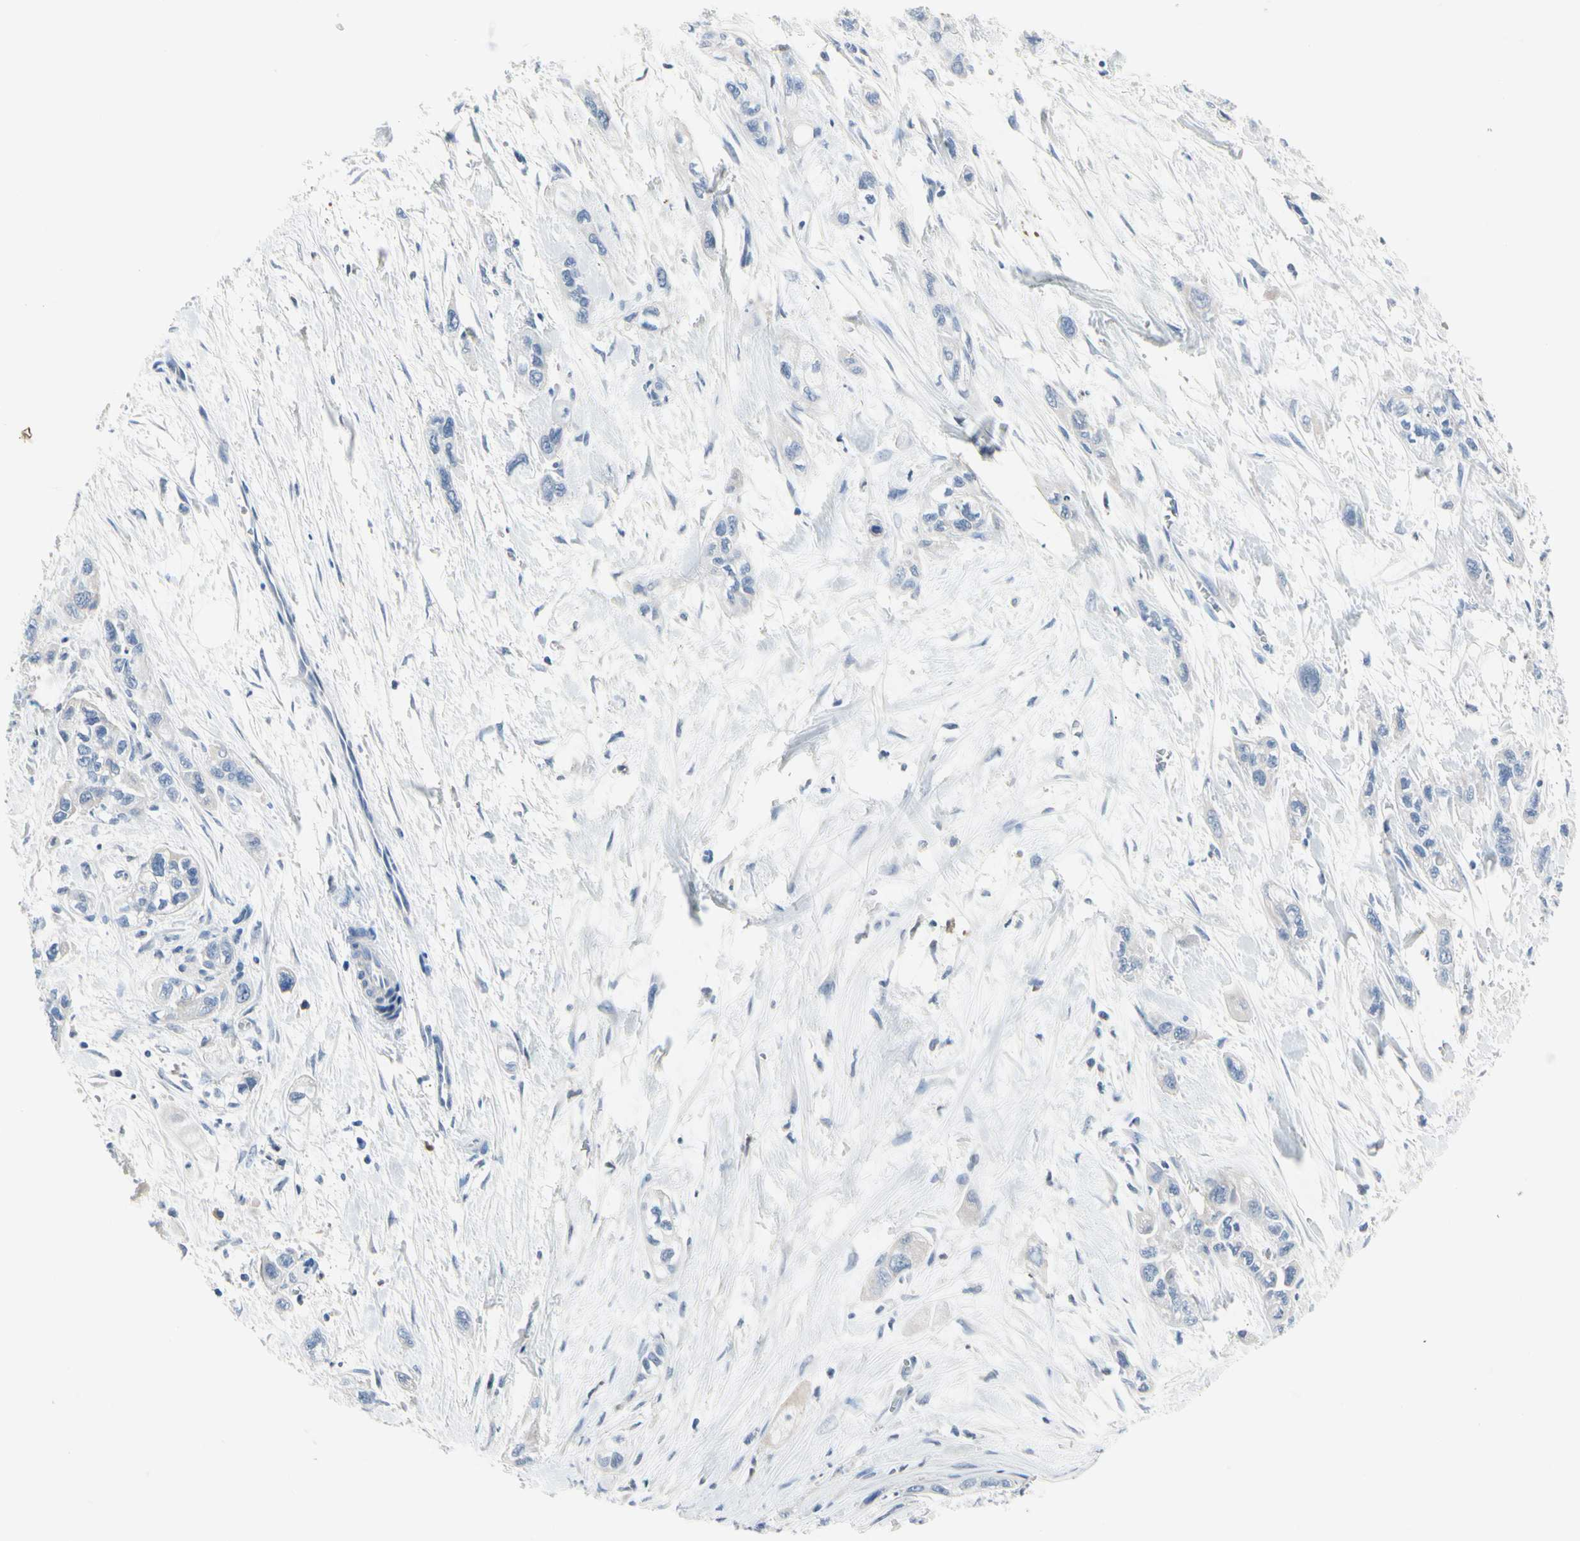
{"staining": {"intensity": "negative", "quantity": "none", "location": "none"}, "tissue": "pancreatic cancer", "cell_type": "Tumor cells", "image_type": "cancer", "snomed": [{"axis": "morphology", "description": "Adenocarcinoma, NOS"}, {"axis": "topography", "description": "Pancreas"}], "caption": "Immunohistochemical staining of human pancreatic cancer (adenocarcinoma) exhibits no significant staining in tumor cells.", "gene": "ECRG4", "patient": {"sex": "male", "age": 74}}